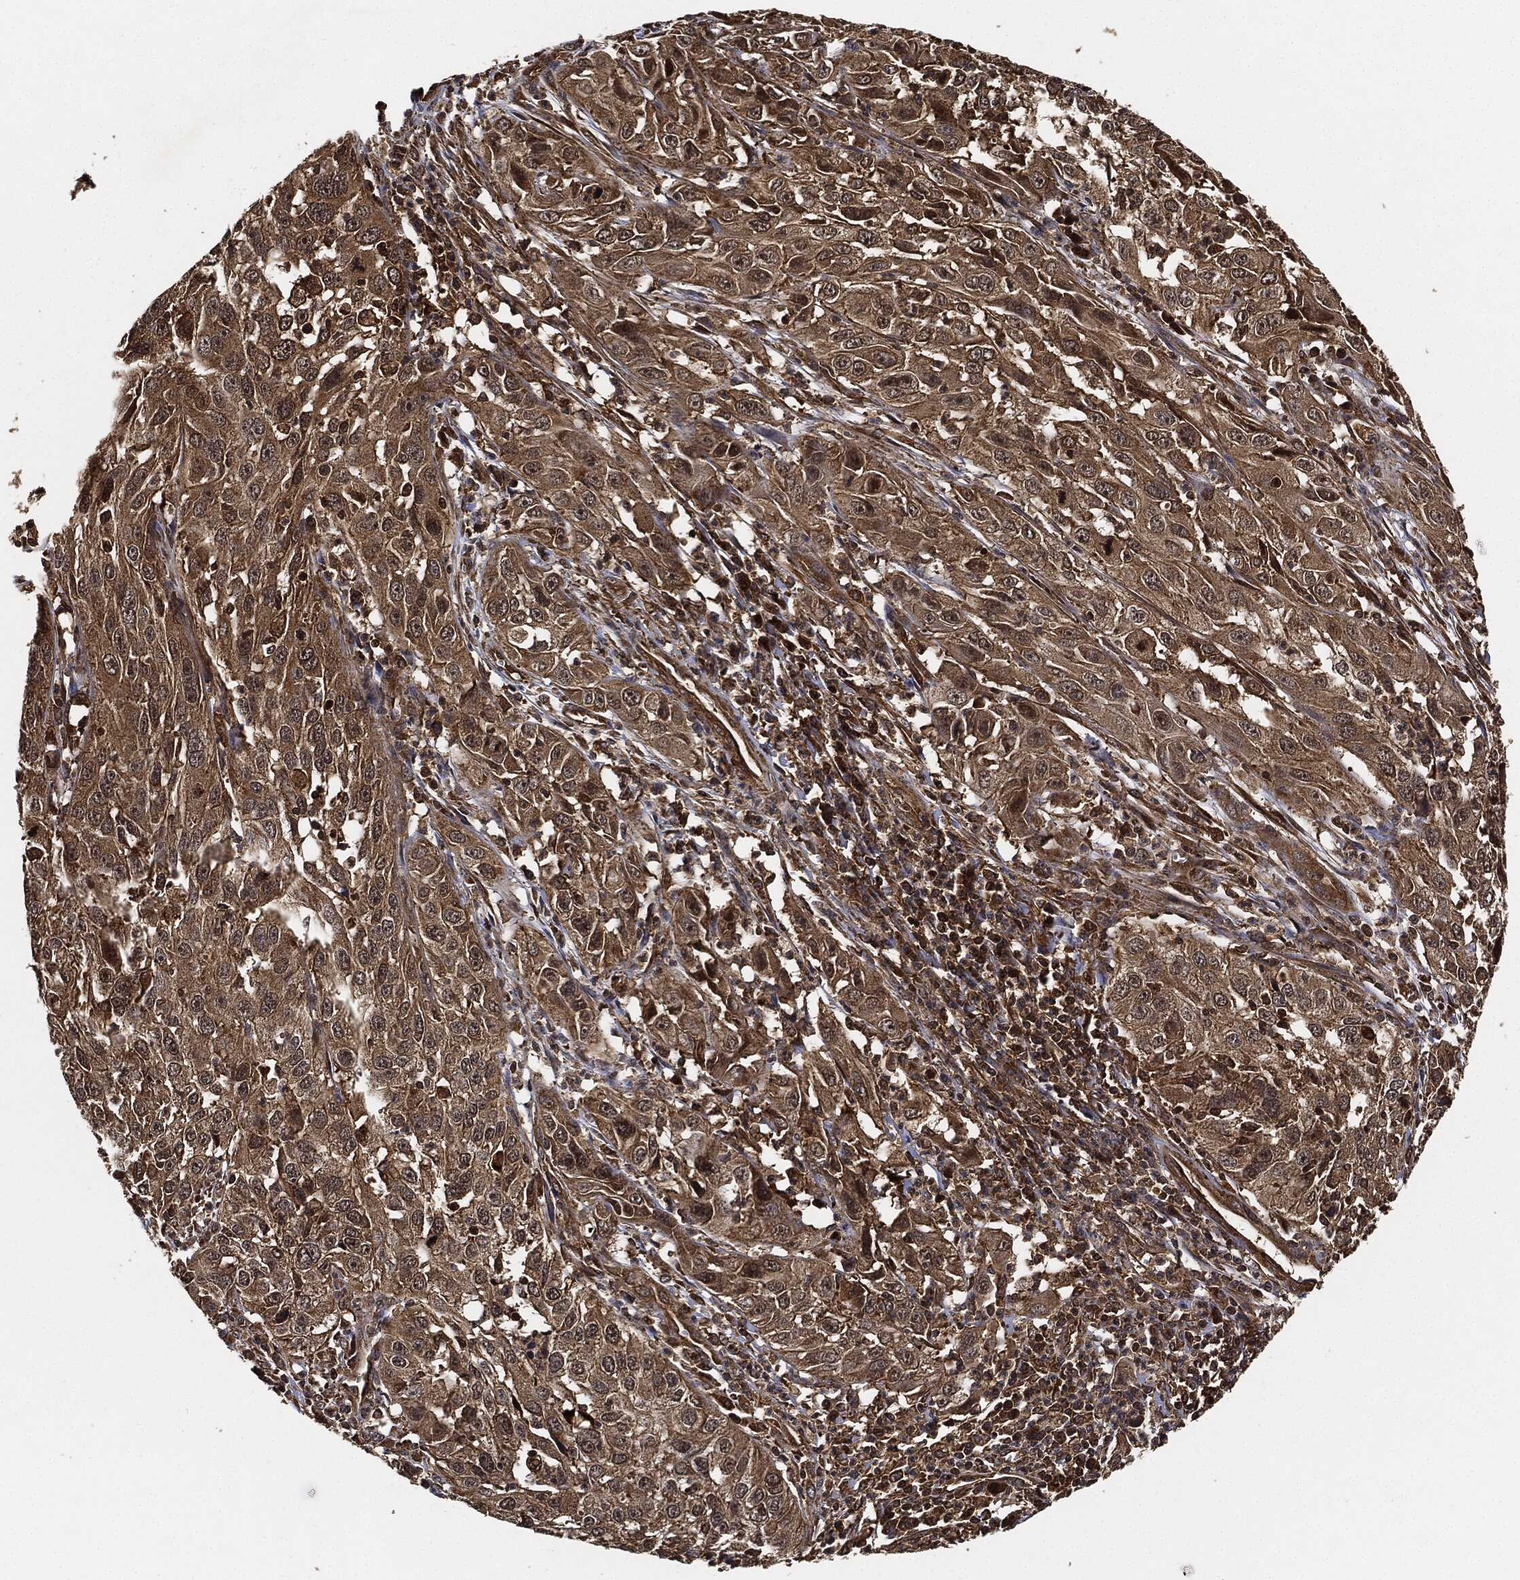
{"staining": {"intensity": "moderate", "quantity": ">75%", "location": "cytoplasmic/membranous"}, "tissue": "cervical cancer", "cell_type": "Tumor cells", "image_type": "cancer", "snomed": [{"axis": "morphology", "description": "Squamous cell carcinoma, NOS"}, {"axis": "topography", "description": "Cervix"}], "caption": "Immunohistochemistry micrograph of cervical squamous cell carcinoma stained for a protein (brown), which reveals medium levels of moderate cytoplasmic/membranous expression in approximately >75% of tumor cells.", "gene": "CEP290", "patient": {"sex": "female", "age": 32}}